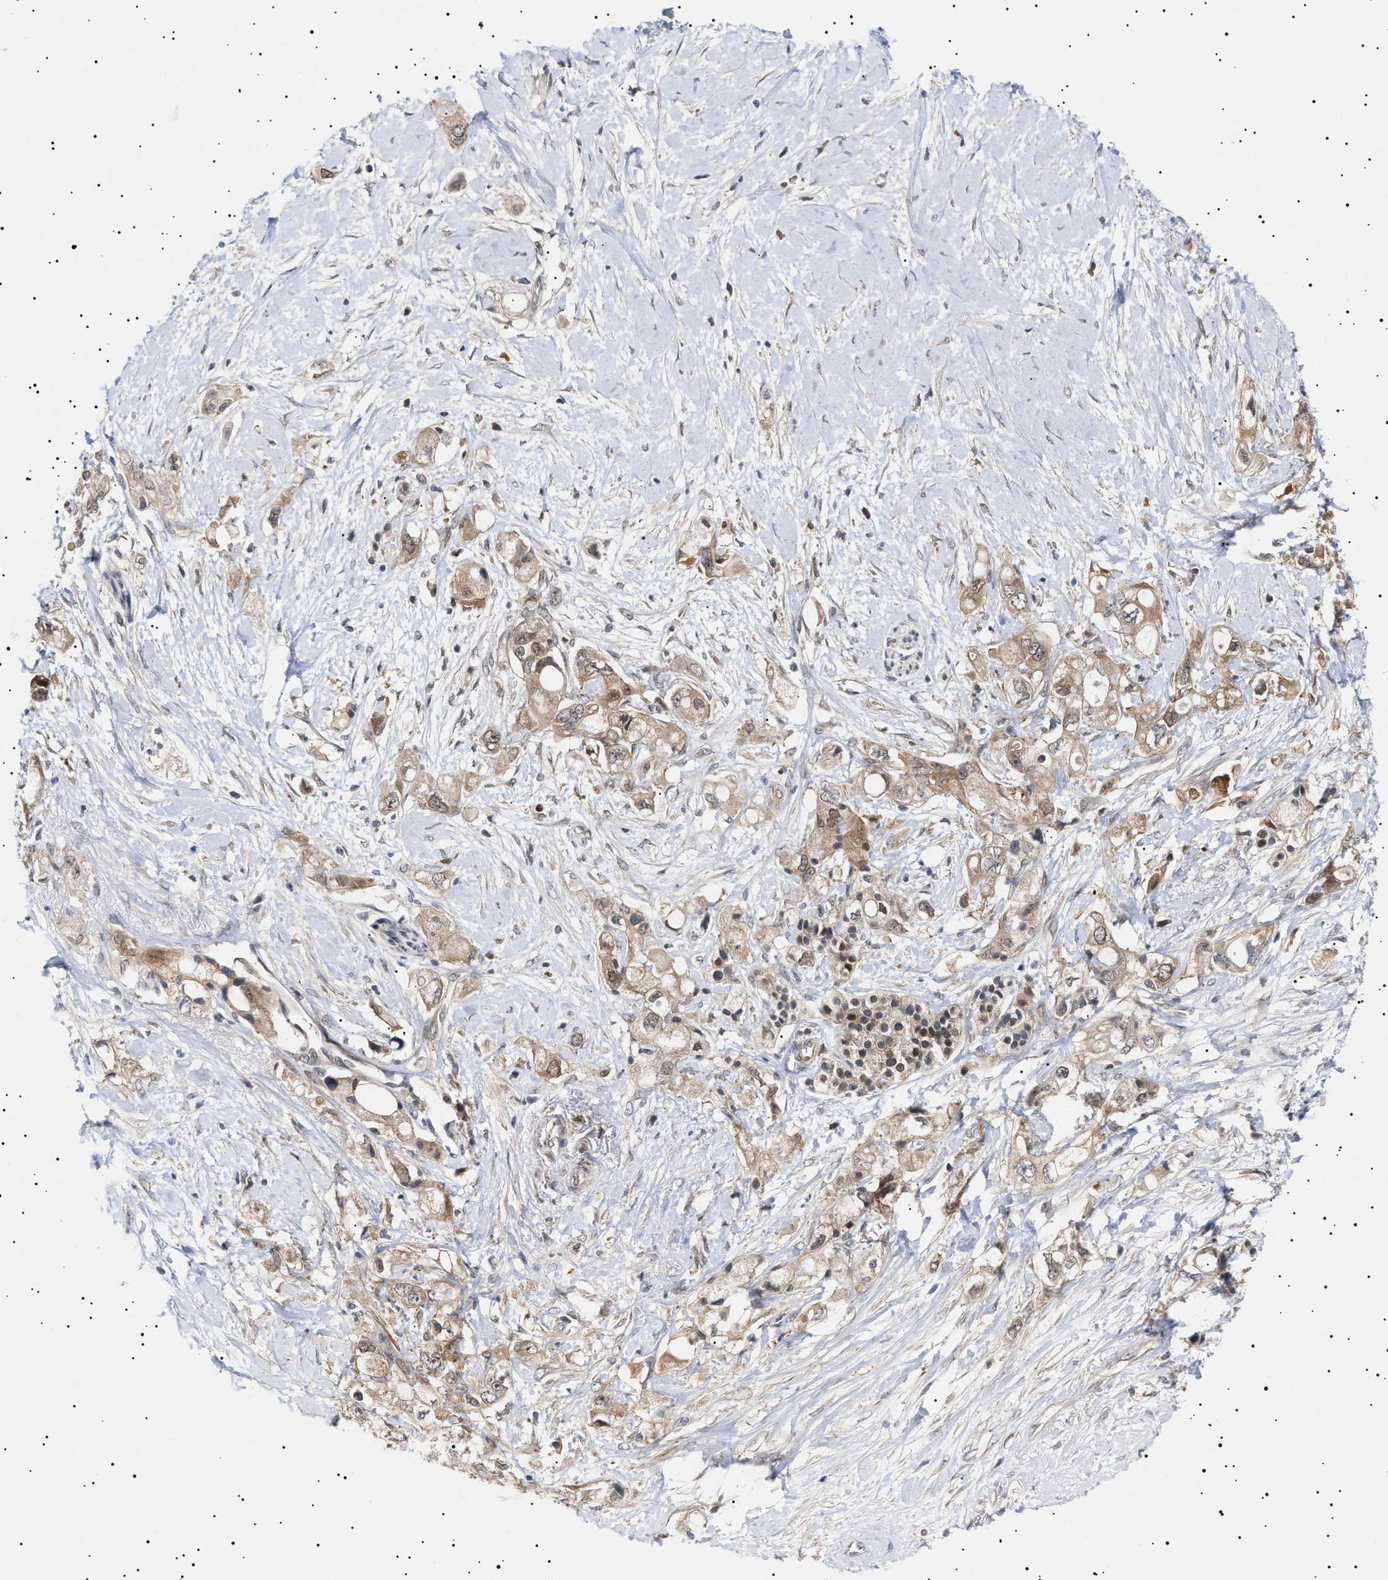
{"staining": {"intensity": "weak", "quantity": ">75%", "location": "cytoplasmic/membranous"}, "tissue": "pancreatic cancer", "cell_type": "Tumor cells", "image_type": "cancer", "snomed": [{"axis": "morphology", "description": "Adenocarcinoma, NOS"}, {"axis": "topography", "description": "Pancreas"}], "caption": "Immunohistochemical staining of human pancreatic cancer (adenocarcinoma) displays weak cytoplasmic/membranous protein staining in about >75% of tumor cells. (brown staining indicates protein expression, while blue staining denotes nuclei).", "gene": "NPLOC4", "patient": {"sex": "female", "age": 56}}